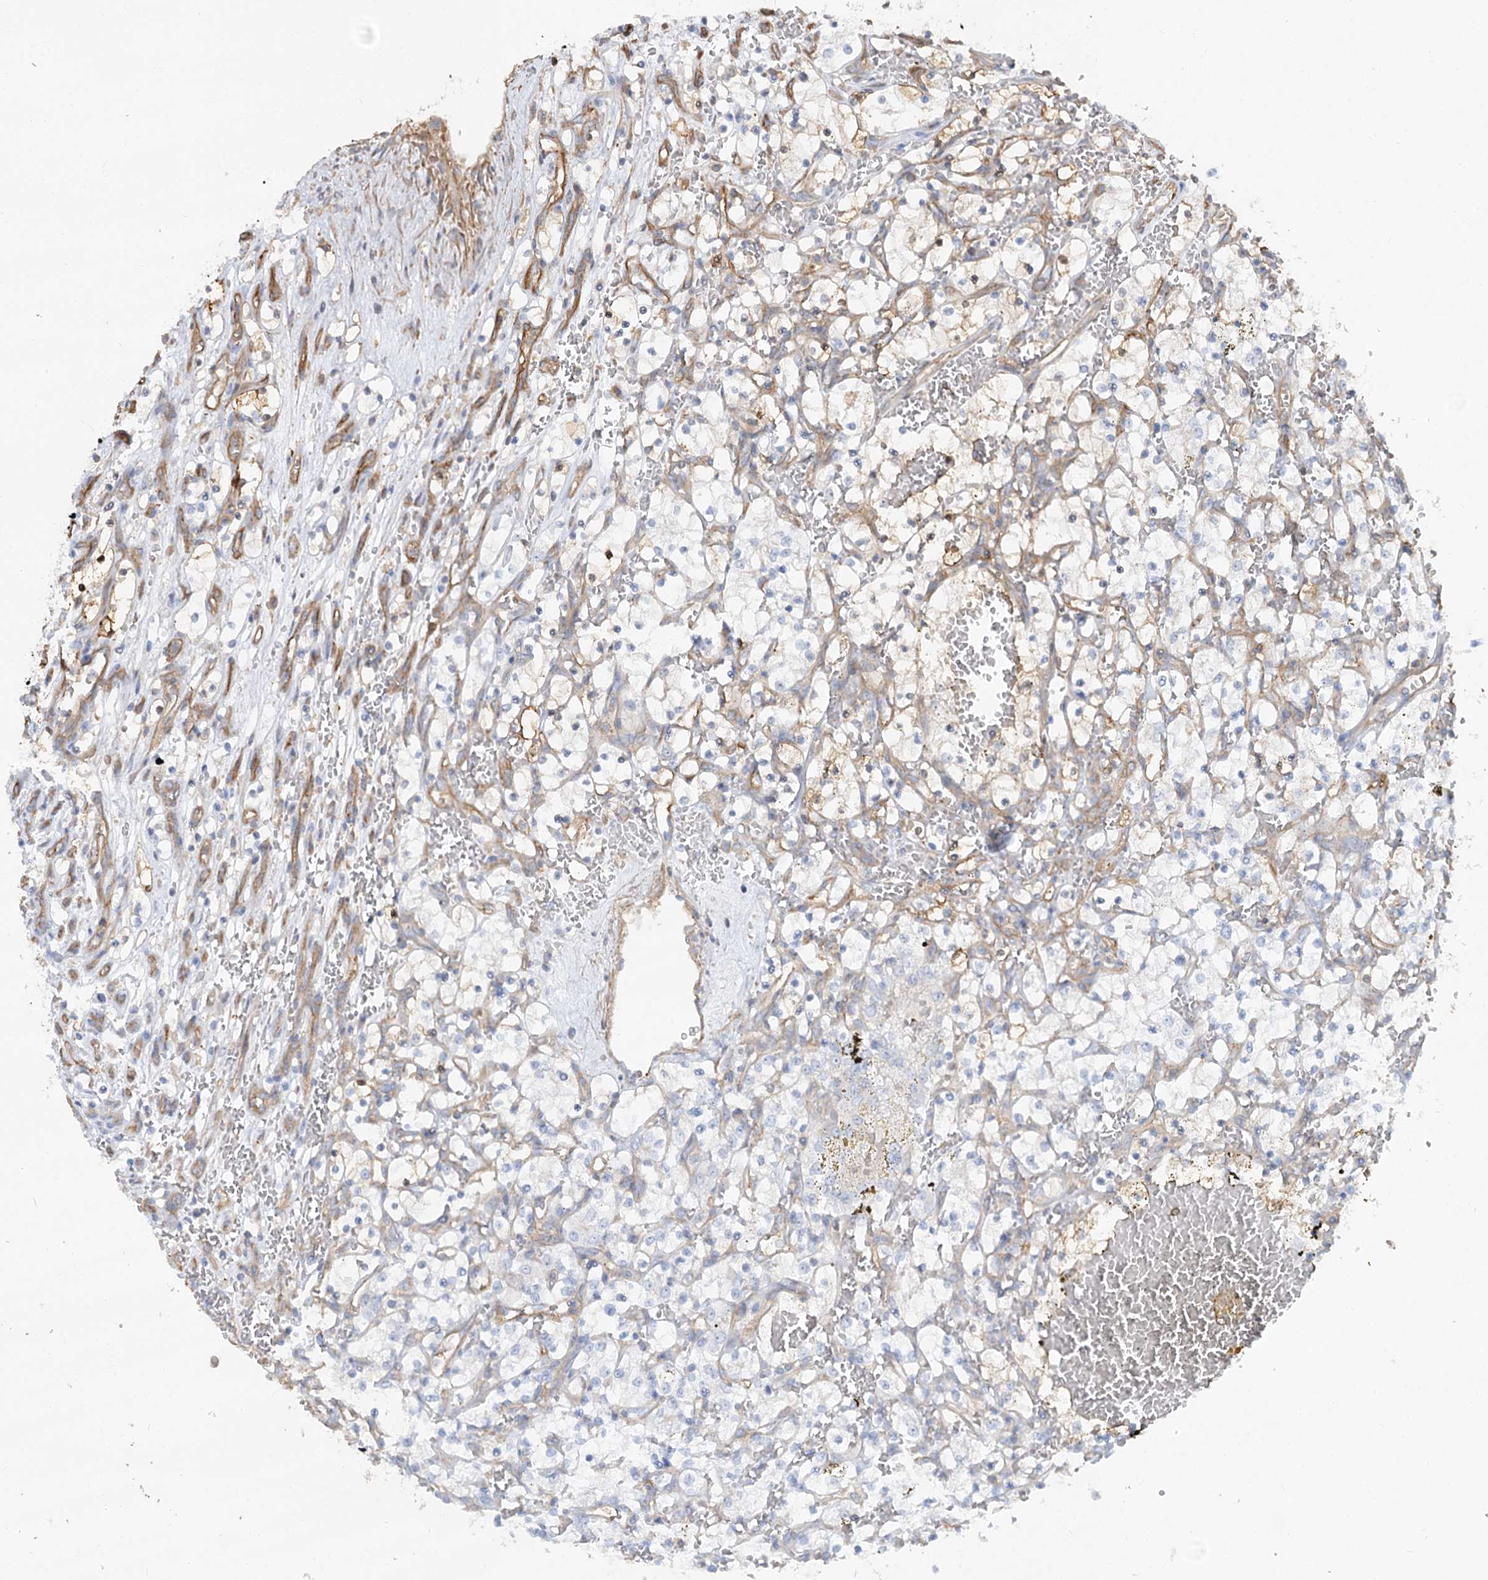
{"staining": {"intensity": "negative", "quantity": "none", "location": "none"}, "tissue": "renal cancer", "cell_type": "Tumor cells", "image_type": "cancer", "snomed": [{"axis": "morphology", "description": "Adenocarcinoma, NOS"}, {"axis": "topography", "description": "Kidney"}], "caption": "Human adenocarcinoma (renal) stained for a protein using immunohistochemistry (IHC) exhibits no staining in tumor cells.", "gene": "WDR36", "patient": {"sex": "female", "age": 69}}